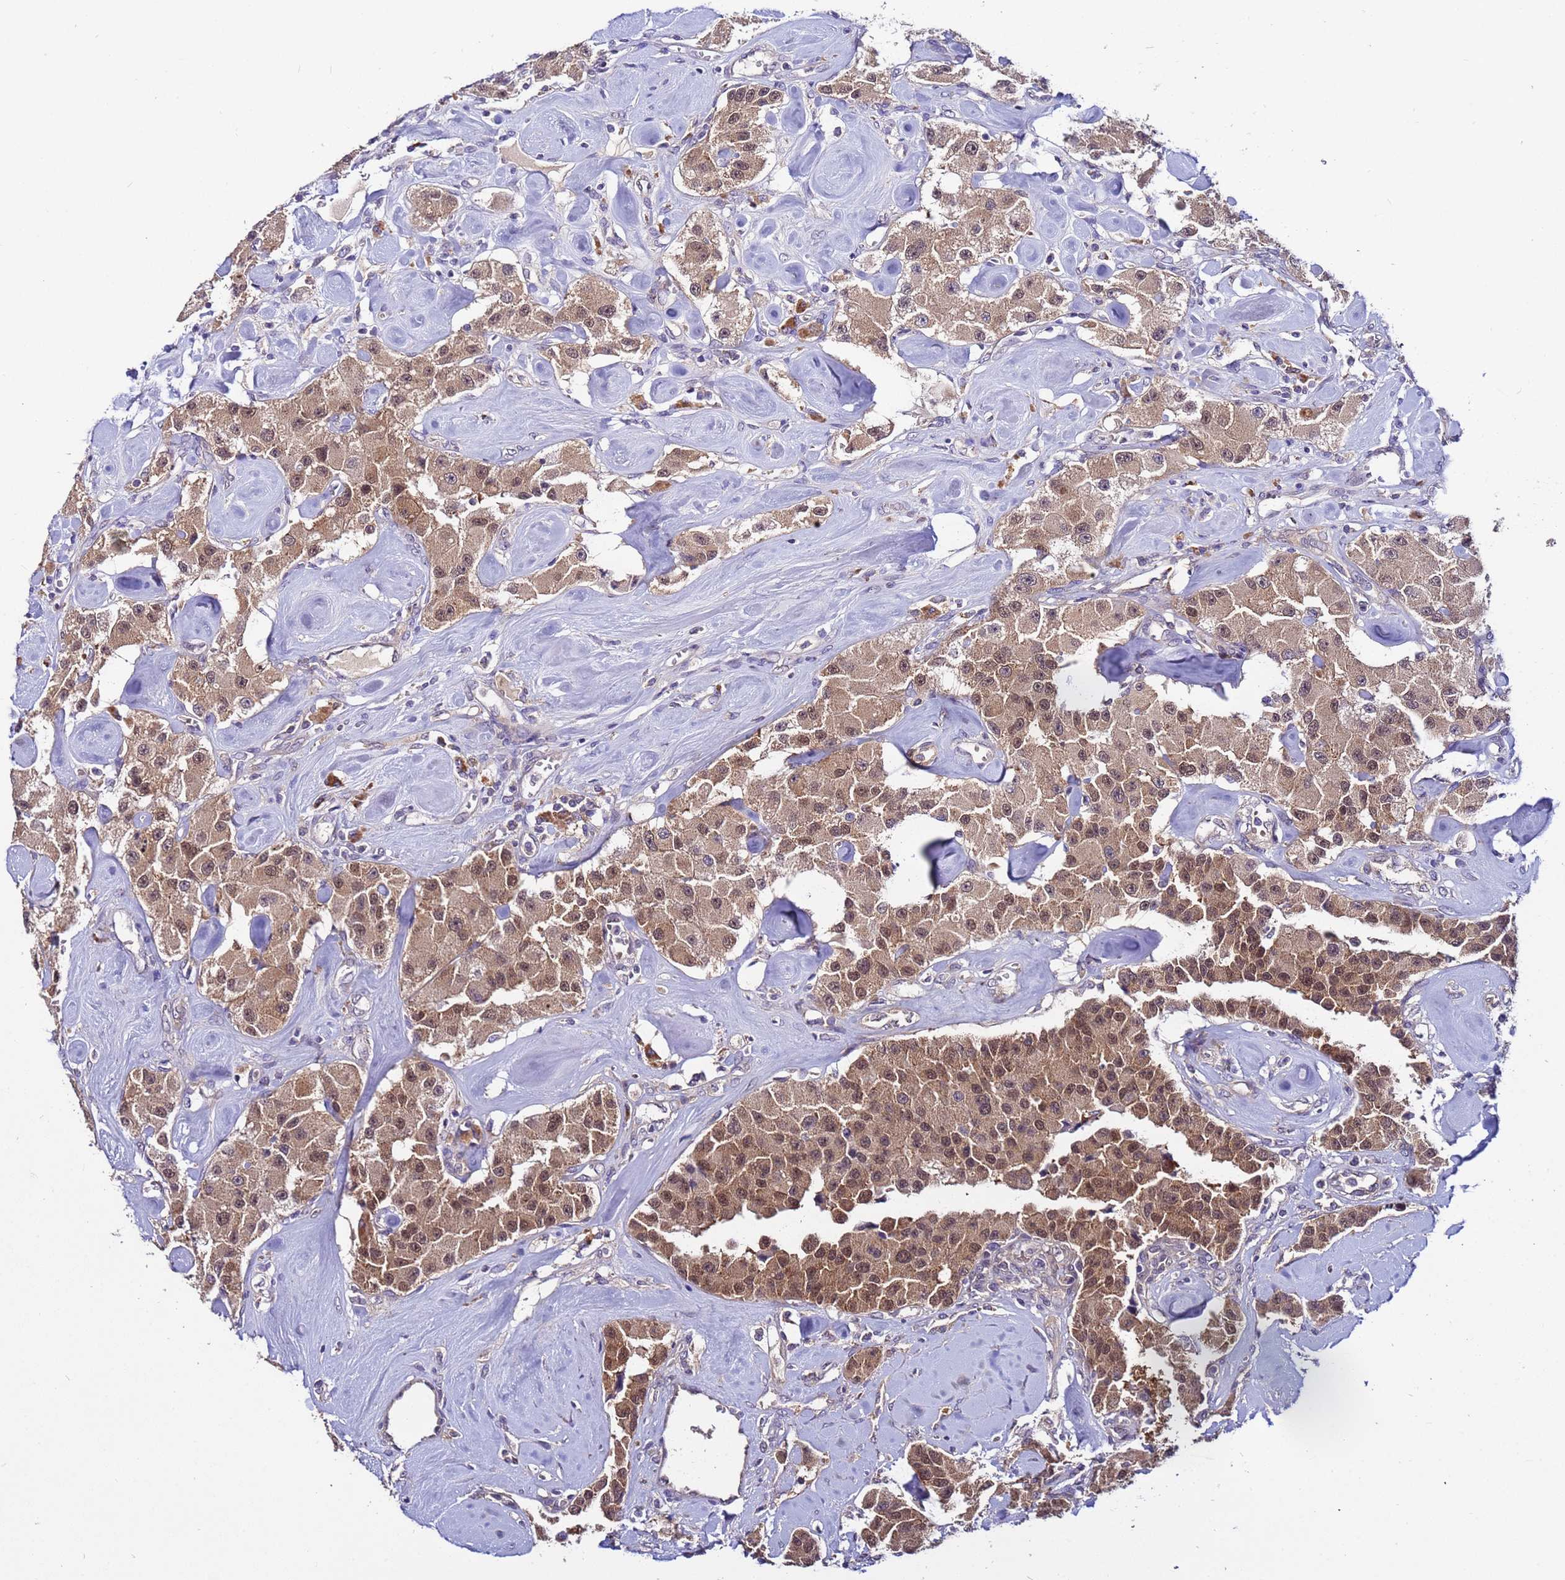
{"staining": {"intensity": "moderate", "quantity": ">75%", "location": "cytoplasmic/membranous,nuclear"}, "tissue": "carcinoid", "cell_type": "Tumor cells", "image_type": "cancer", "snomed": [{"axis": "morphology", "description": "Carcinoid, malignant, NOS"}, {"axis": "topography", "description": "Pancreas"}], "caption": "An immunohistochemistry histopathology image of neoplastic tissue is shown. Protein staining in brown highlights moderate cytoplasmic/membranous and nuclear positivity in carcinoid within tumor cells.", "gene": "GSPT2", "patient": {"sex": "male", "age": 41}}